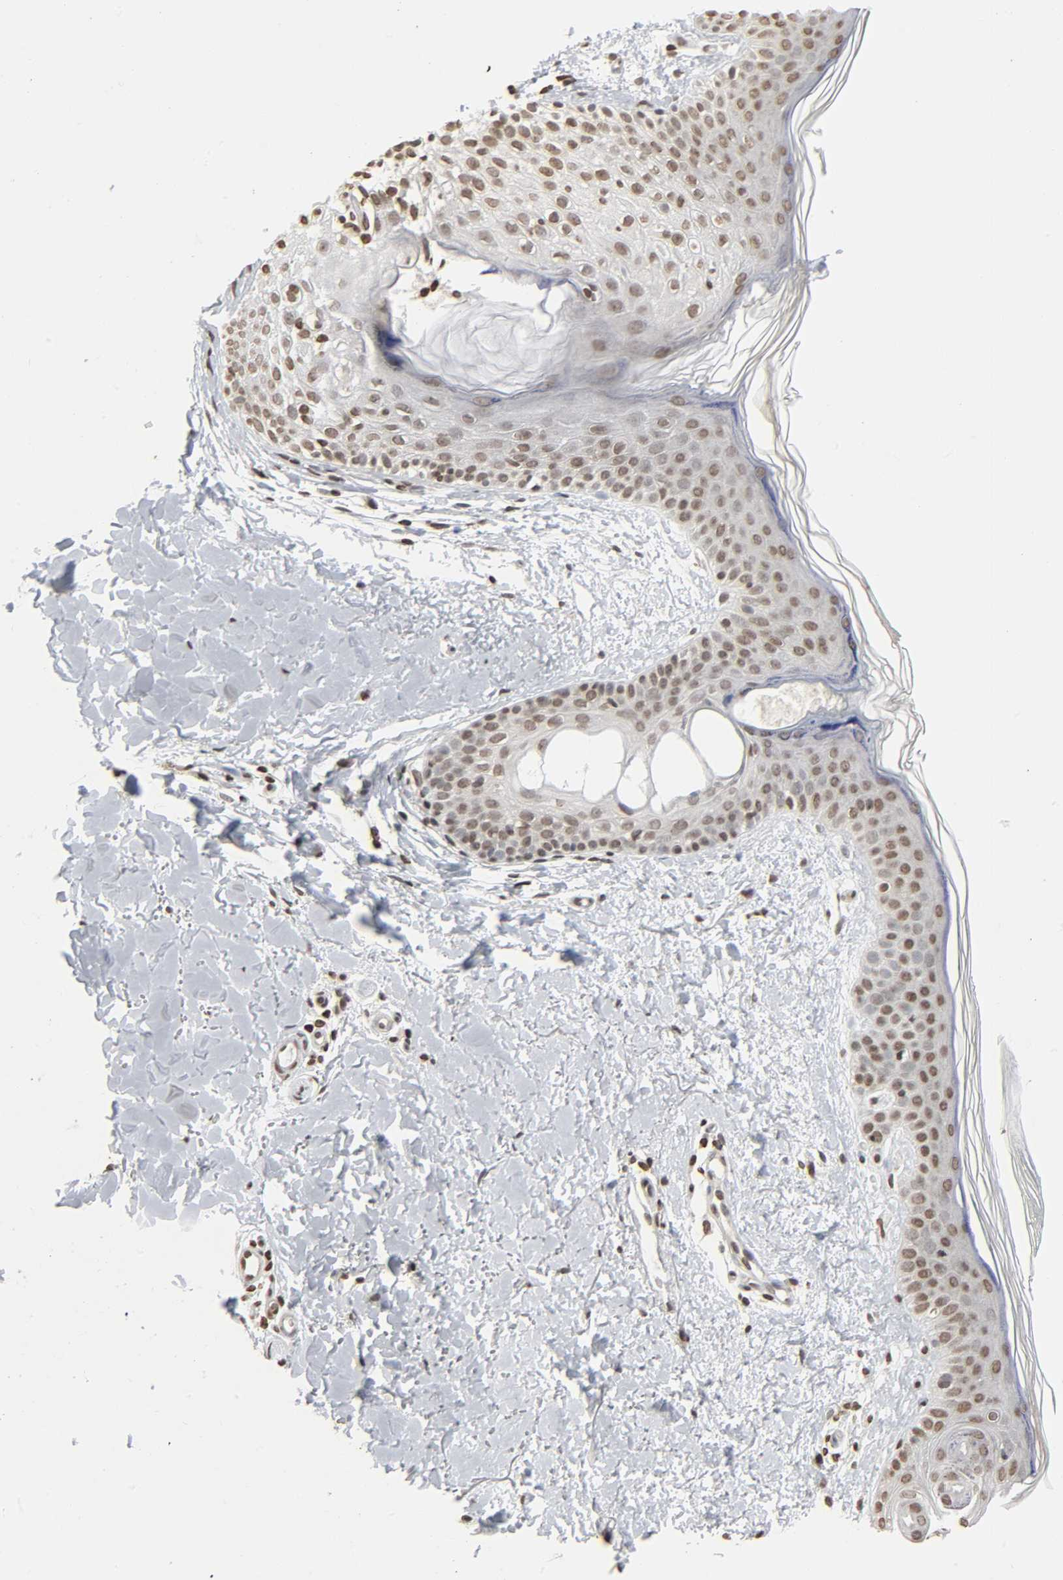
{"staining": {"intensity": "moderate", "quantity": ">75%", "location": "nuclear"}, "tissue": "skin", "cell_type": "Fibroblasts", "image_type": "normal", "snomed": [{"axis": "morphology", "description": "Normal tissue, NOS"}, {"axis": "topography", "description": "Skin"}], "caption": "Protein staining displays moderate nuclear staining in approximately >75% of fibroblasts in normal skin. (brown staining indicates protein expression, while blue staining denotes nuclei).", "gene": "ELAVL1", "patient": {"sex": "female", "age": 56}}